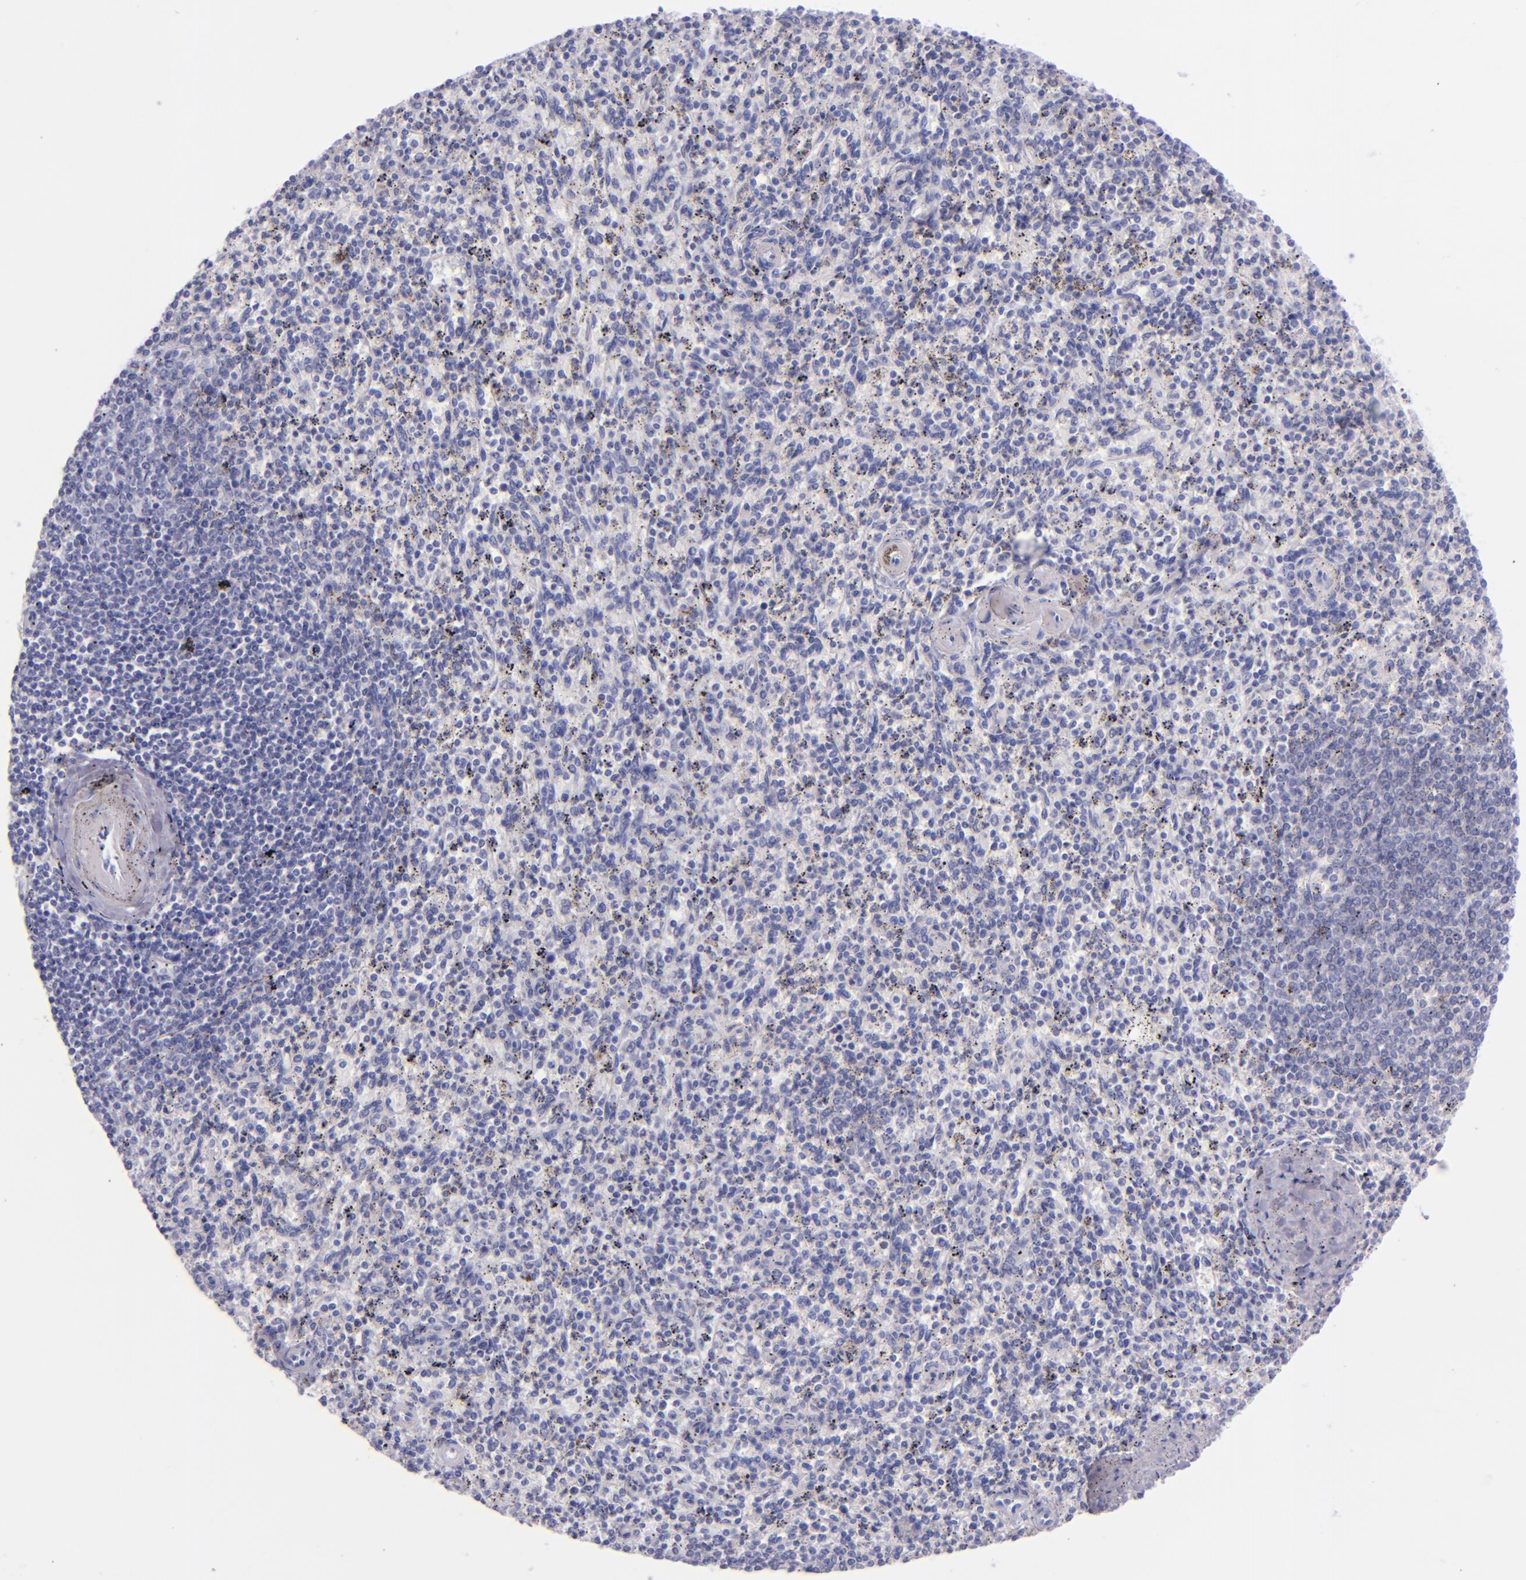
{"staining": {"intensity": "negative", "quantity": "none", "location": "none"}, "tissue": "spleen", "cell_type": "Cells in red pulp", "image_type": "normal", "snomed": [{"axis": "morphology", "description": "Normal tissue, NOS"}, {"axis": "topography", "description": "Spleen"}], "caption": "High power microscopy histopathology image of an immunohistochemistry image of normal spleen, revealing no significant expression in cells in red pulp. Nuclei are stained in blue.", "gene": "SFTPA2", "patient": {"sex": "male", "age": 72}}